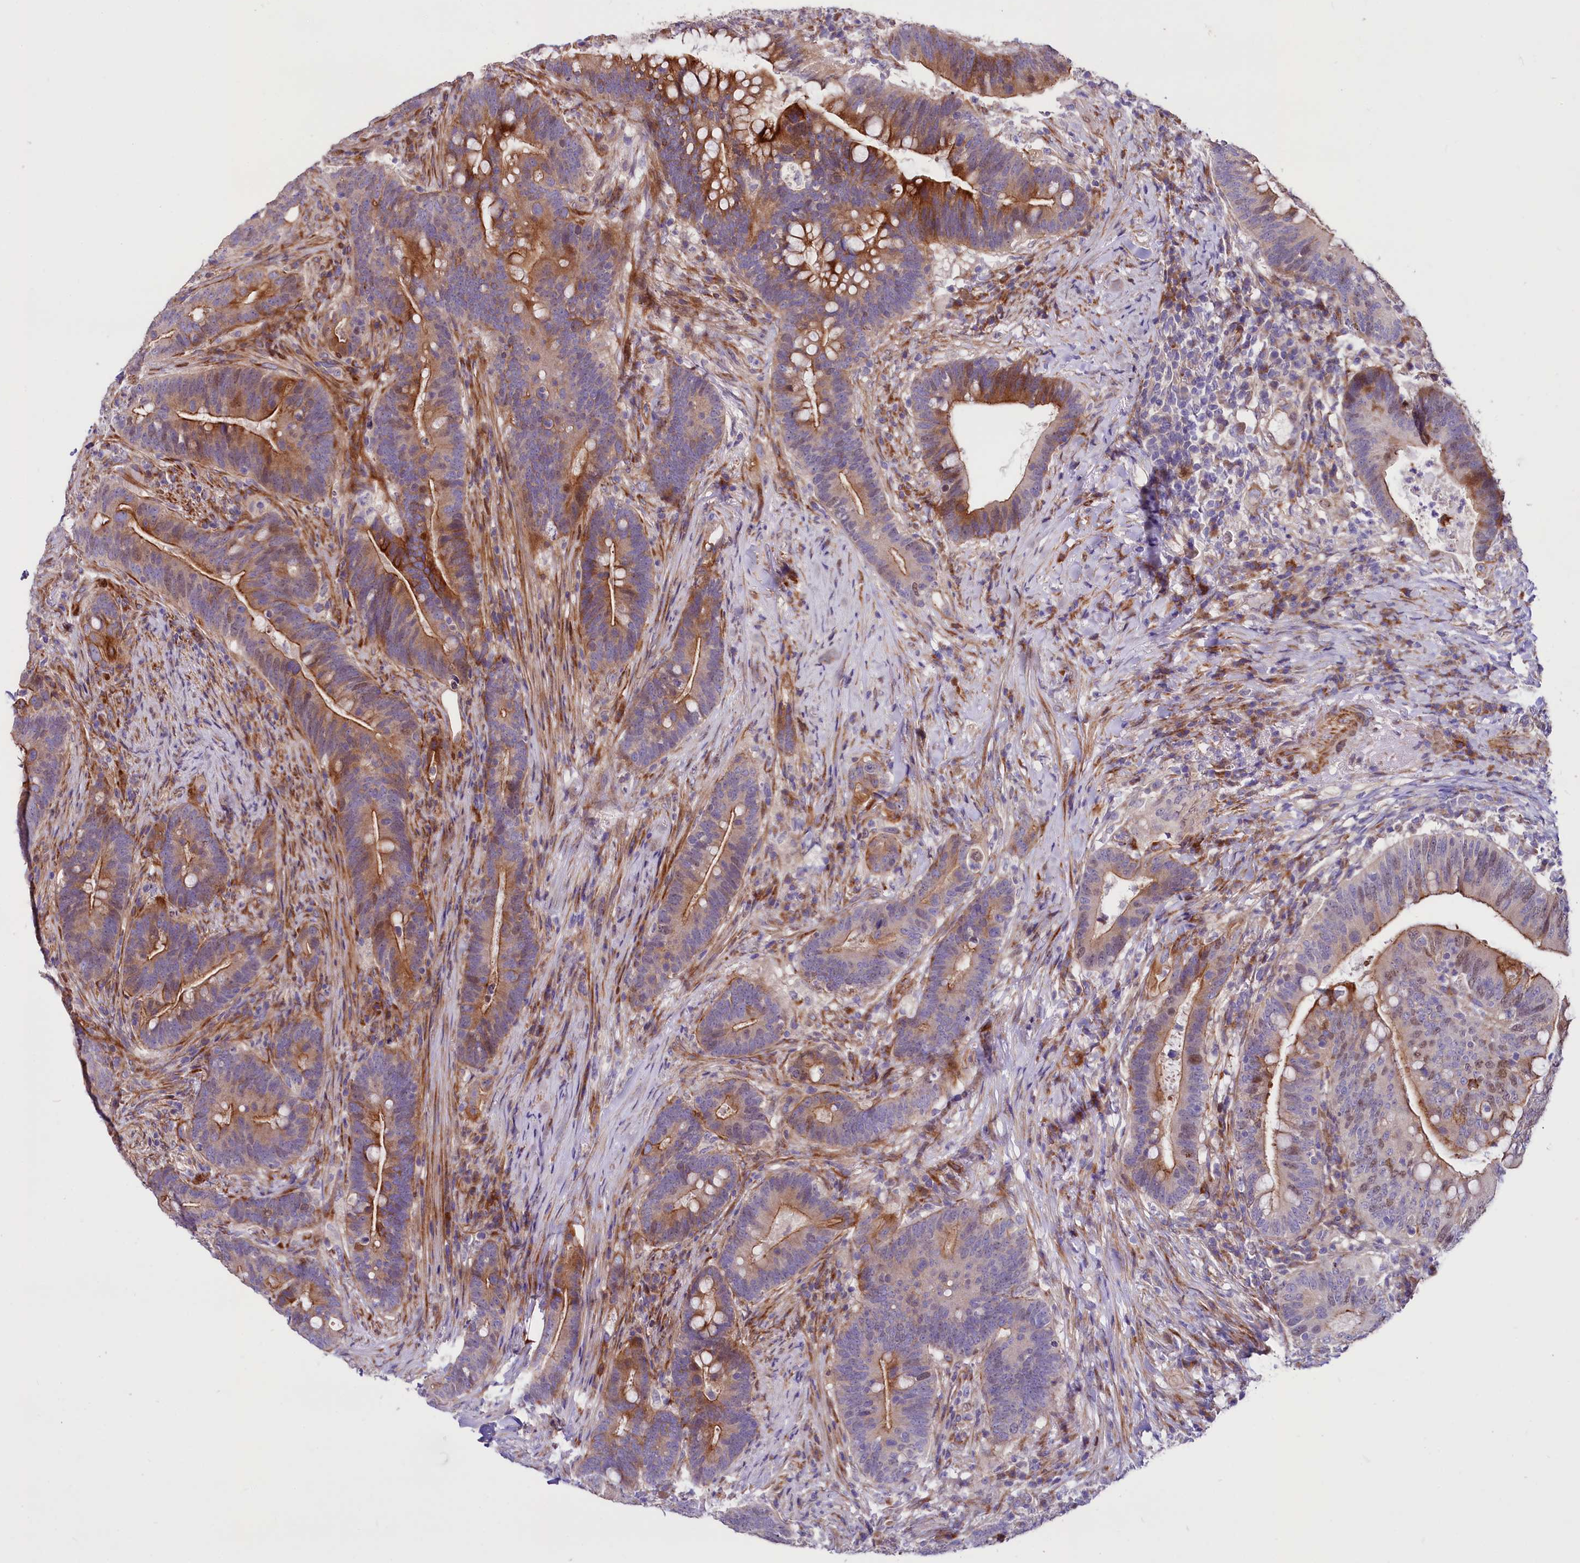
{"staining": {"intensity": "strong", "quantity": ">75%", "location": "cytoplasmic/membranous"}, "tissue": "colorectal cancer", "cell_type": "Tumor cells", "image_type": "cancer", "snomed": [{"axis": "morphology", "description": "Adenocarcinoma, NOS"}, {"axis": "topography", "description": "Colon"}], "caption": "Strong cytoplasmic/membranous staining is present in about >75% of tumor cells in adenocarcinoma (colorectal).", "gene": "WNT8A", "patient": {"sex": "female", "age": 66}}